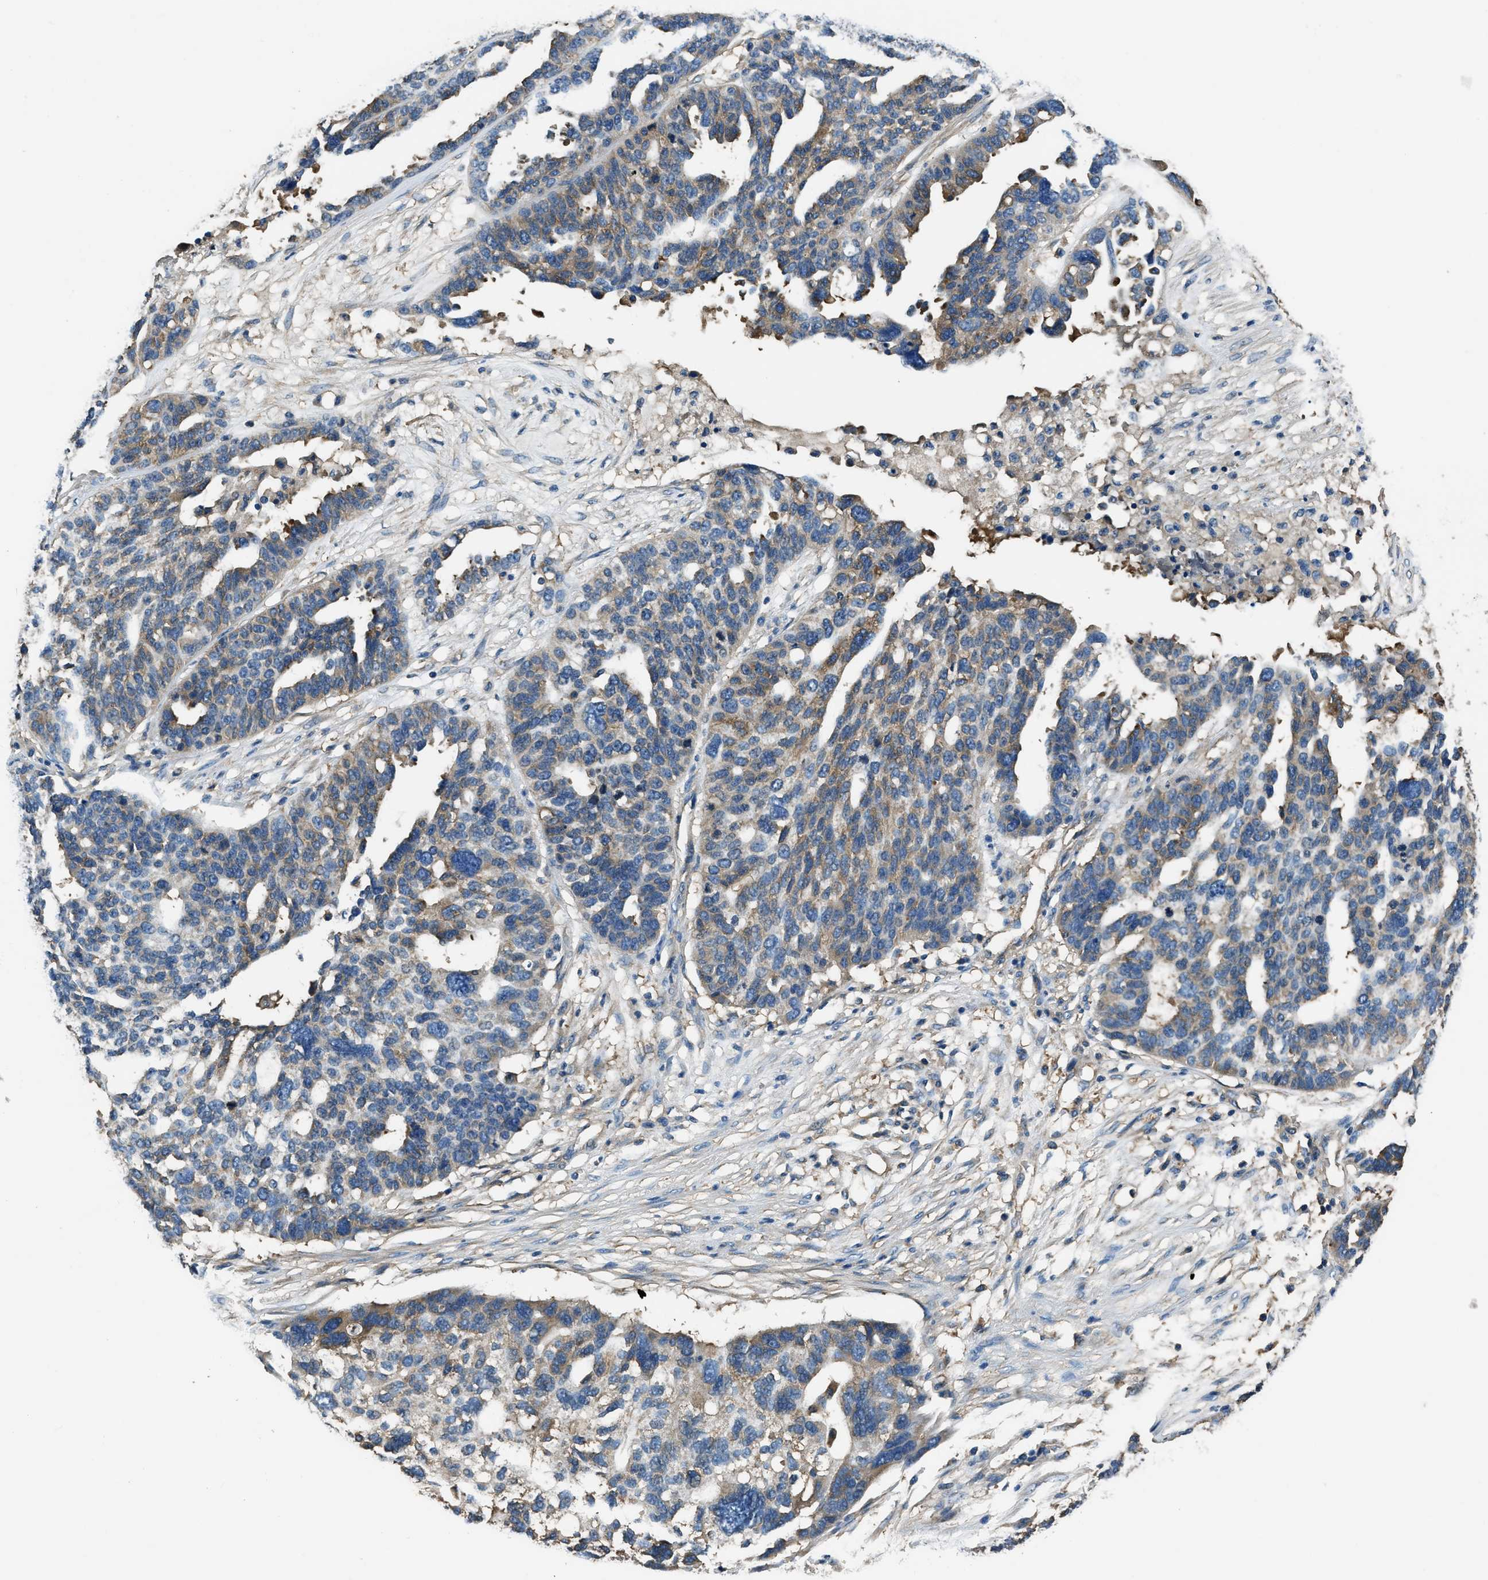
{"staining": {"intensity": "weak", "quantity": "25%-75%", "location": "cytoplasmic/membranous"}, "tissue": "ovarian cancer", "cell_type": "Tumor cells", "image_type": "cancer", "snomed": [{"axis": "morphology", "description": "Cystadenocarcinoma, serous, NOS"}, {"axis": "topography", "description": "Ovary"}], "caption": "The micrograph reveals immunohistochemical staining of serous cystadenocarcinoma (ovarian). There is weak cytoplasmic/membranous staining is identified in about 25%-75% of tumor cells.", "gene": "EEA1", "patient": {"sex": "female", "age": 59}}